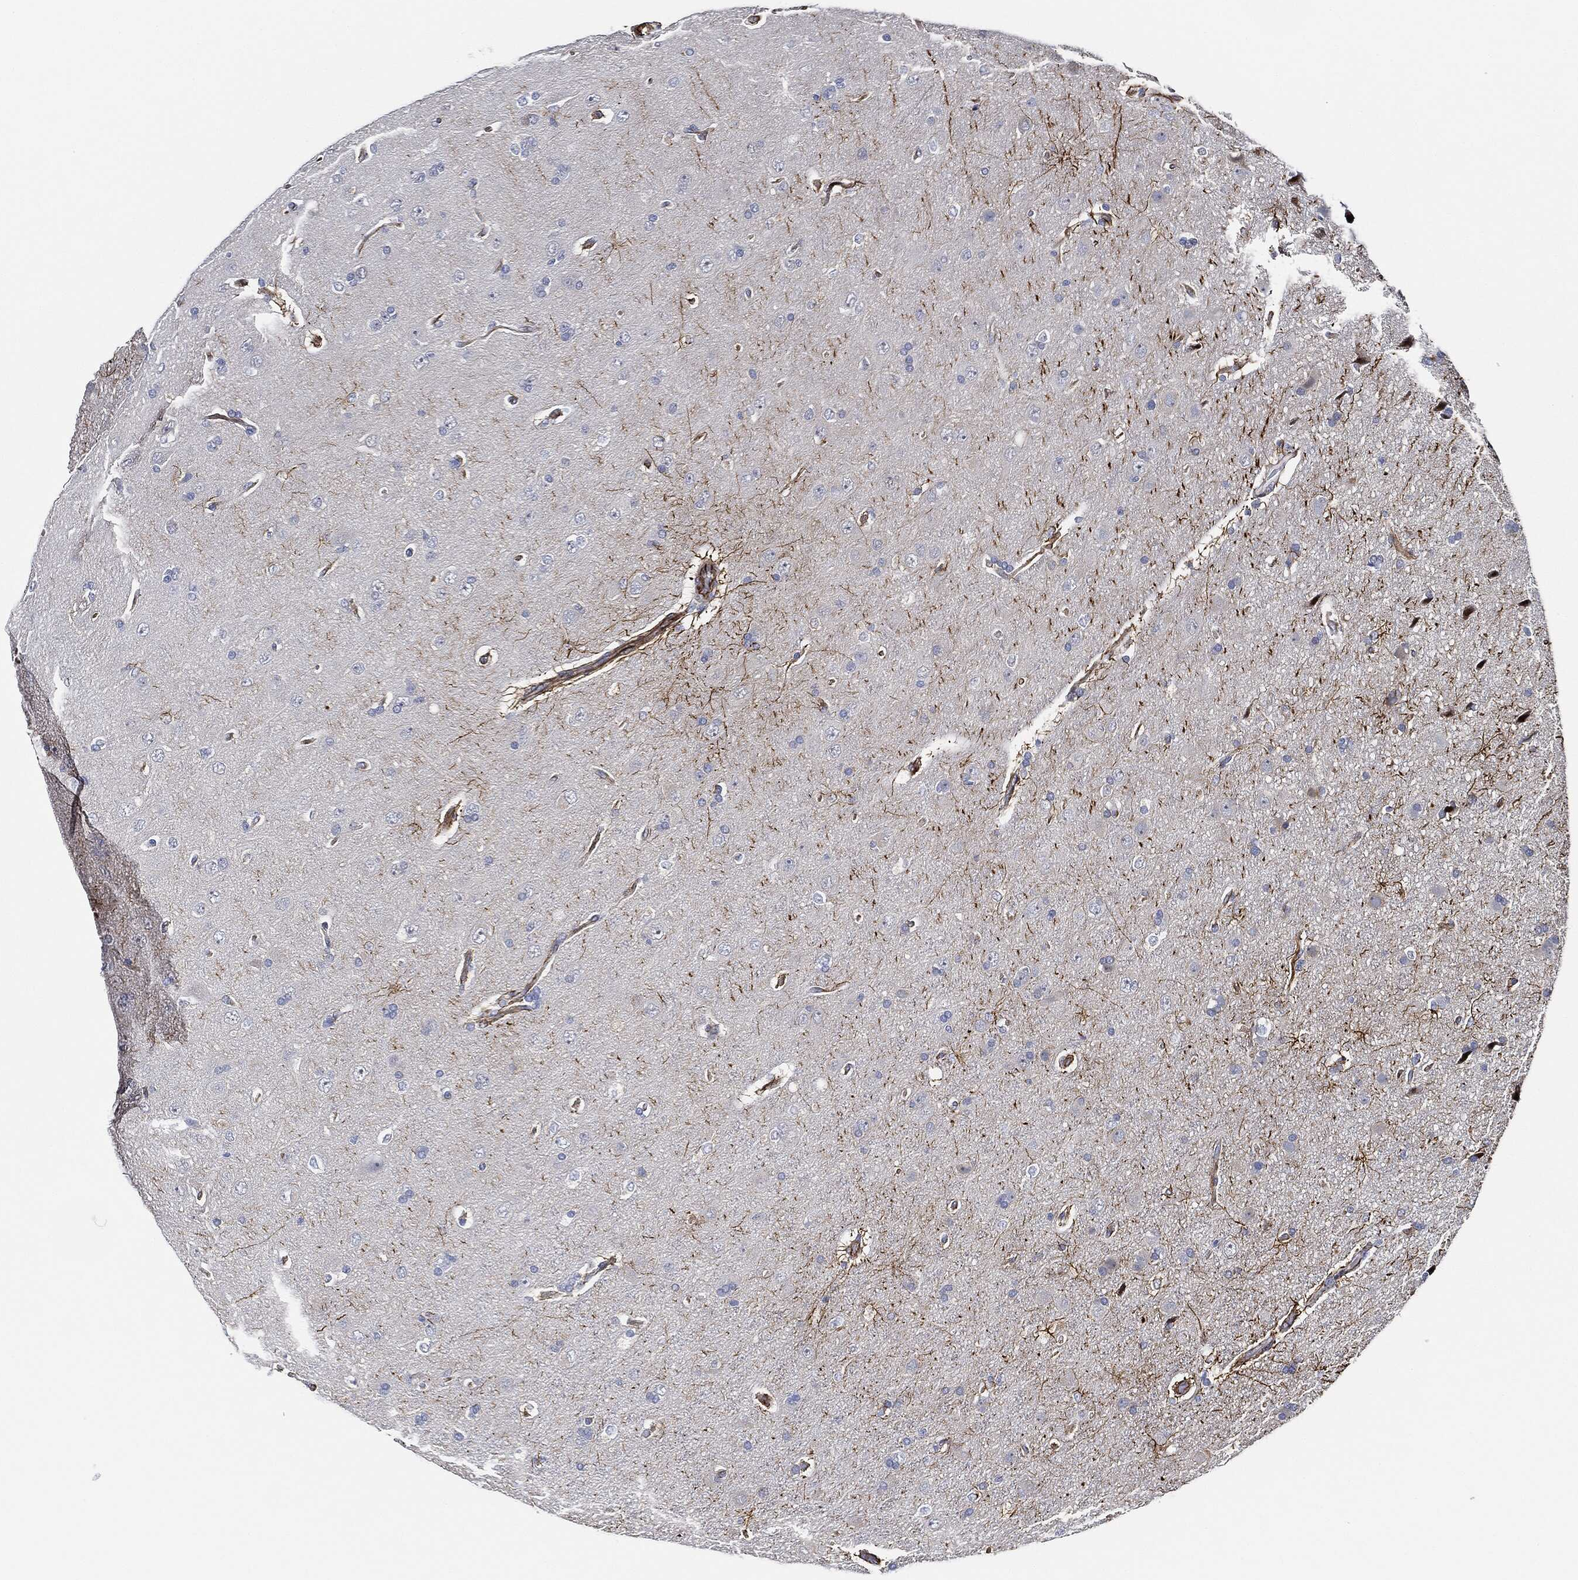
{"staining": {"intensity": "negative", "quantity": "none", "location": "none"}, "tissue": "glioma", "cell_type": "Tumor cells", "image_type": "cancer", "snomed": [{"axis": "morphology", "description": "Glioma, malignant, NOS"}, {"axis": "topography", "description": "Cerebral cortex"}], "caption": "This image is of glioma (malignant) stained with immunohistochemistry to label a protein in brown with the nuclei are counter-stained blue. There is no expression in tumor cells.", "gene": "THSD1", "patient": {"sex": "male", "age": 58}}